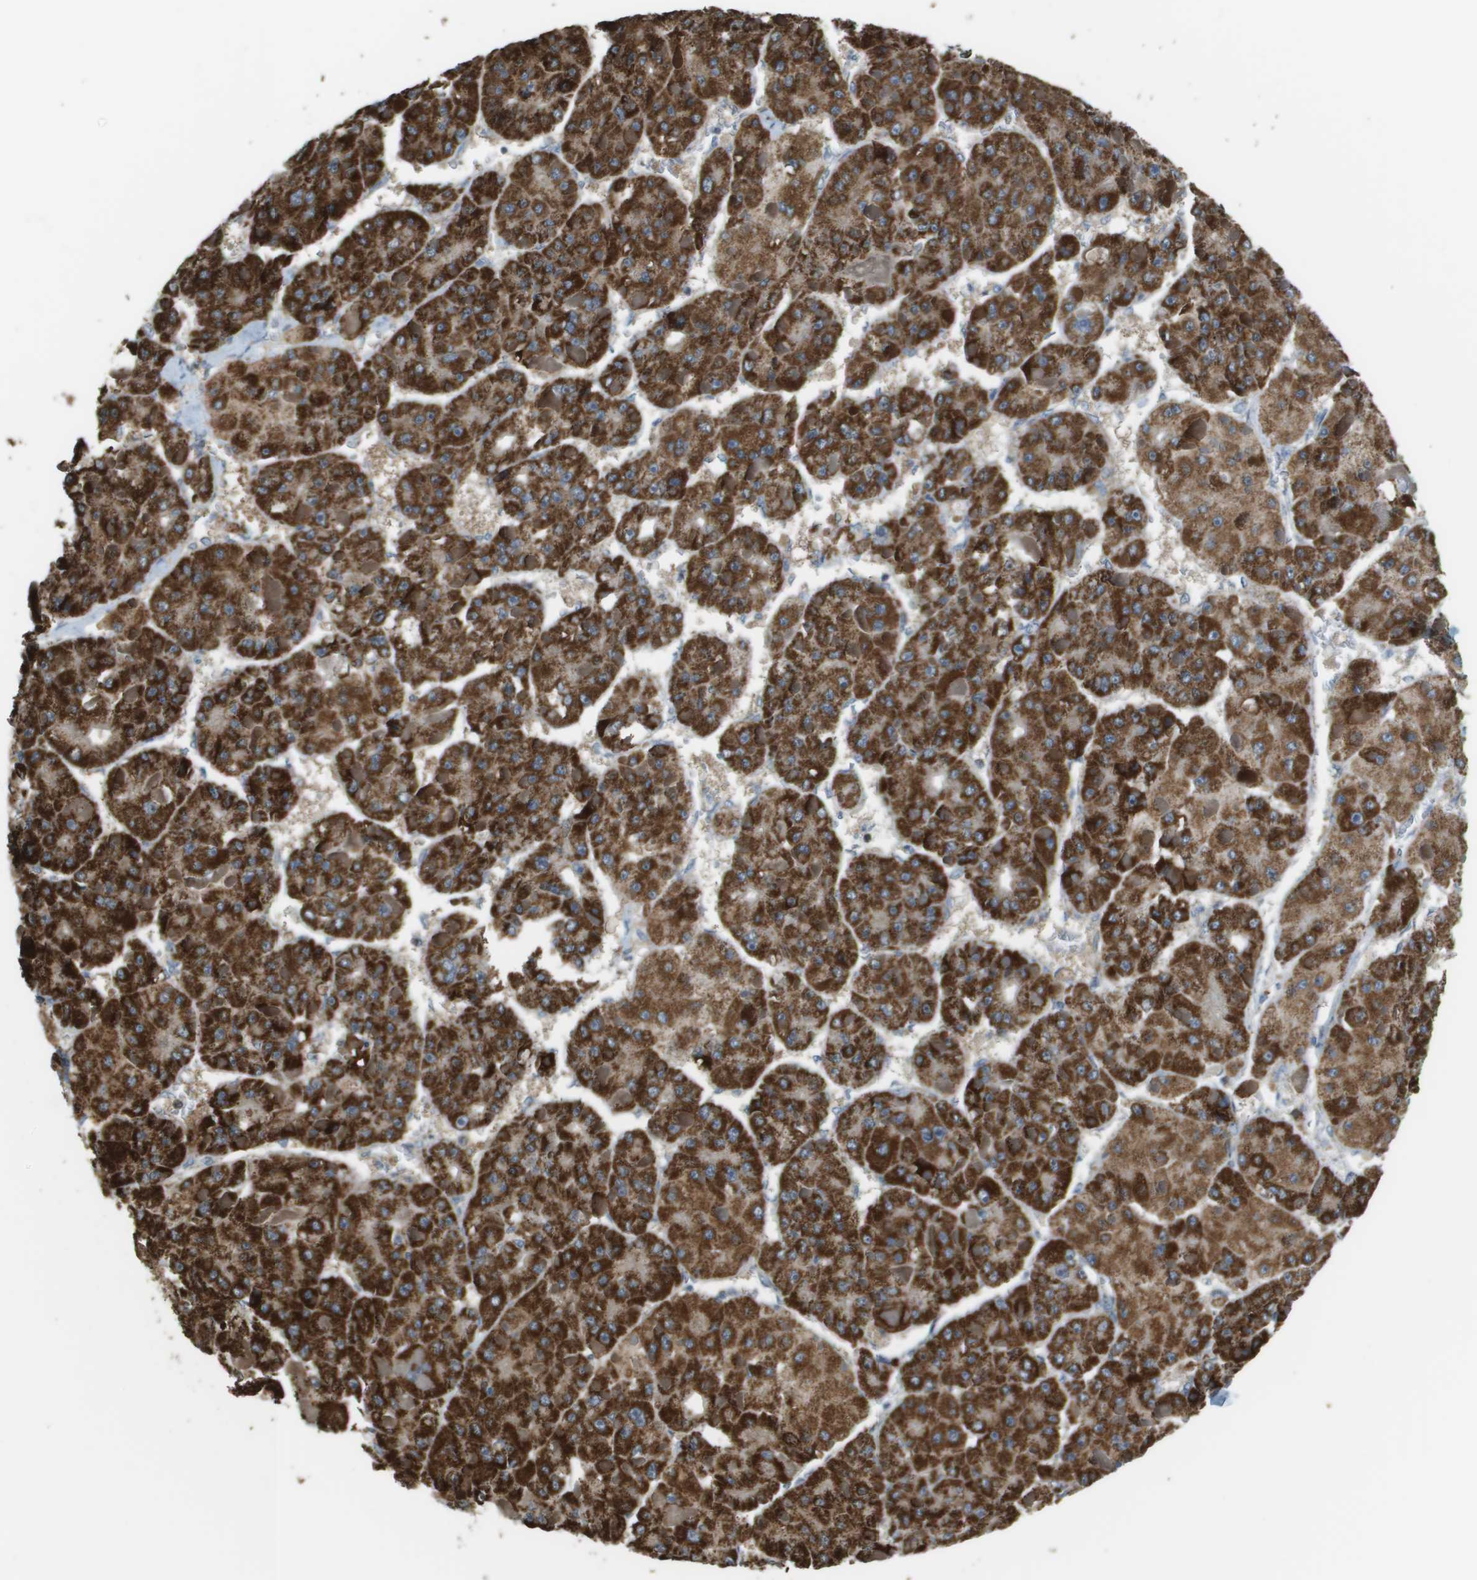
{"staining": {"intensity": "strong", "quantity": ">75%", "location": "cytoplasmic/membranous"}, "tissue": "liver cancer", "cell_type": "Tumor cells", "image_type": "cancer", "snomed": [{"axis": "morphology", "description": "Carcinoma, Hepatocellular, NOS"}, {"axis": "topography", "description": "Liver"}], "caption": "This is a photomicrograph of immunohistochemistry staining of liver cancer, which shows strong positivity in the cytoplasmic/membranous of tumor cells.", "gene": "FH", "patient": {"sex": "female", "age": 73}}